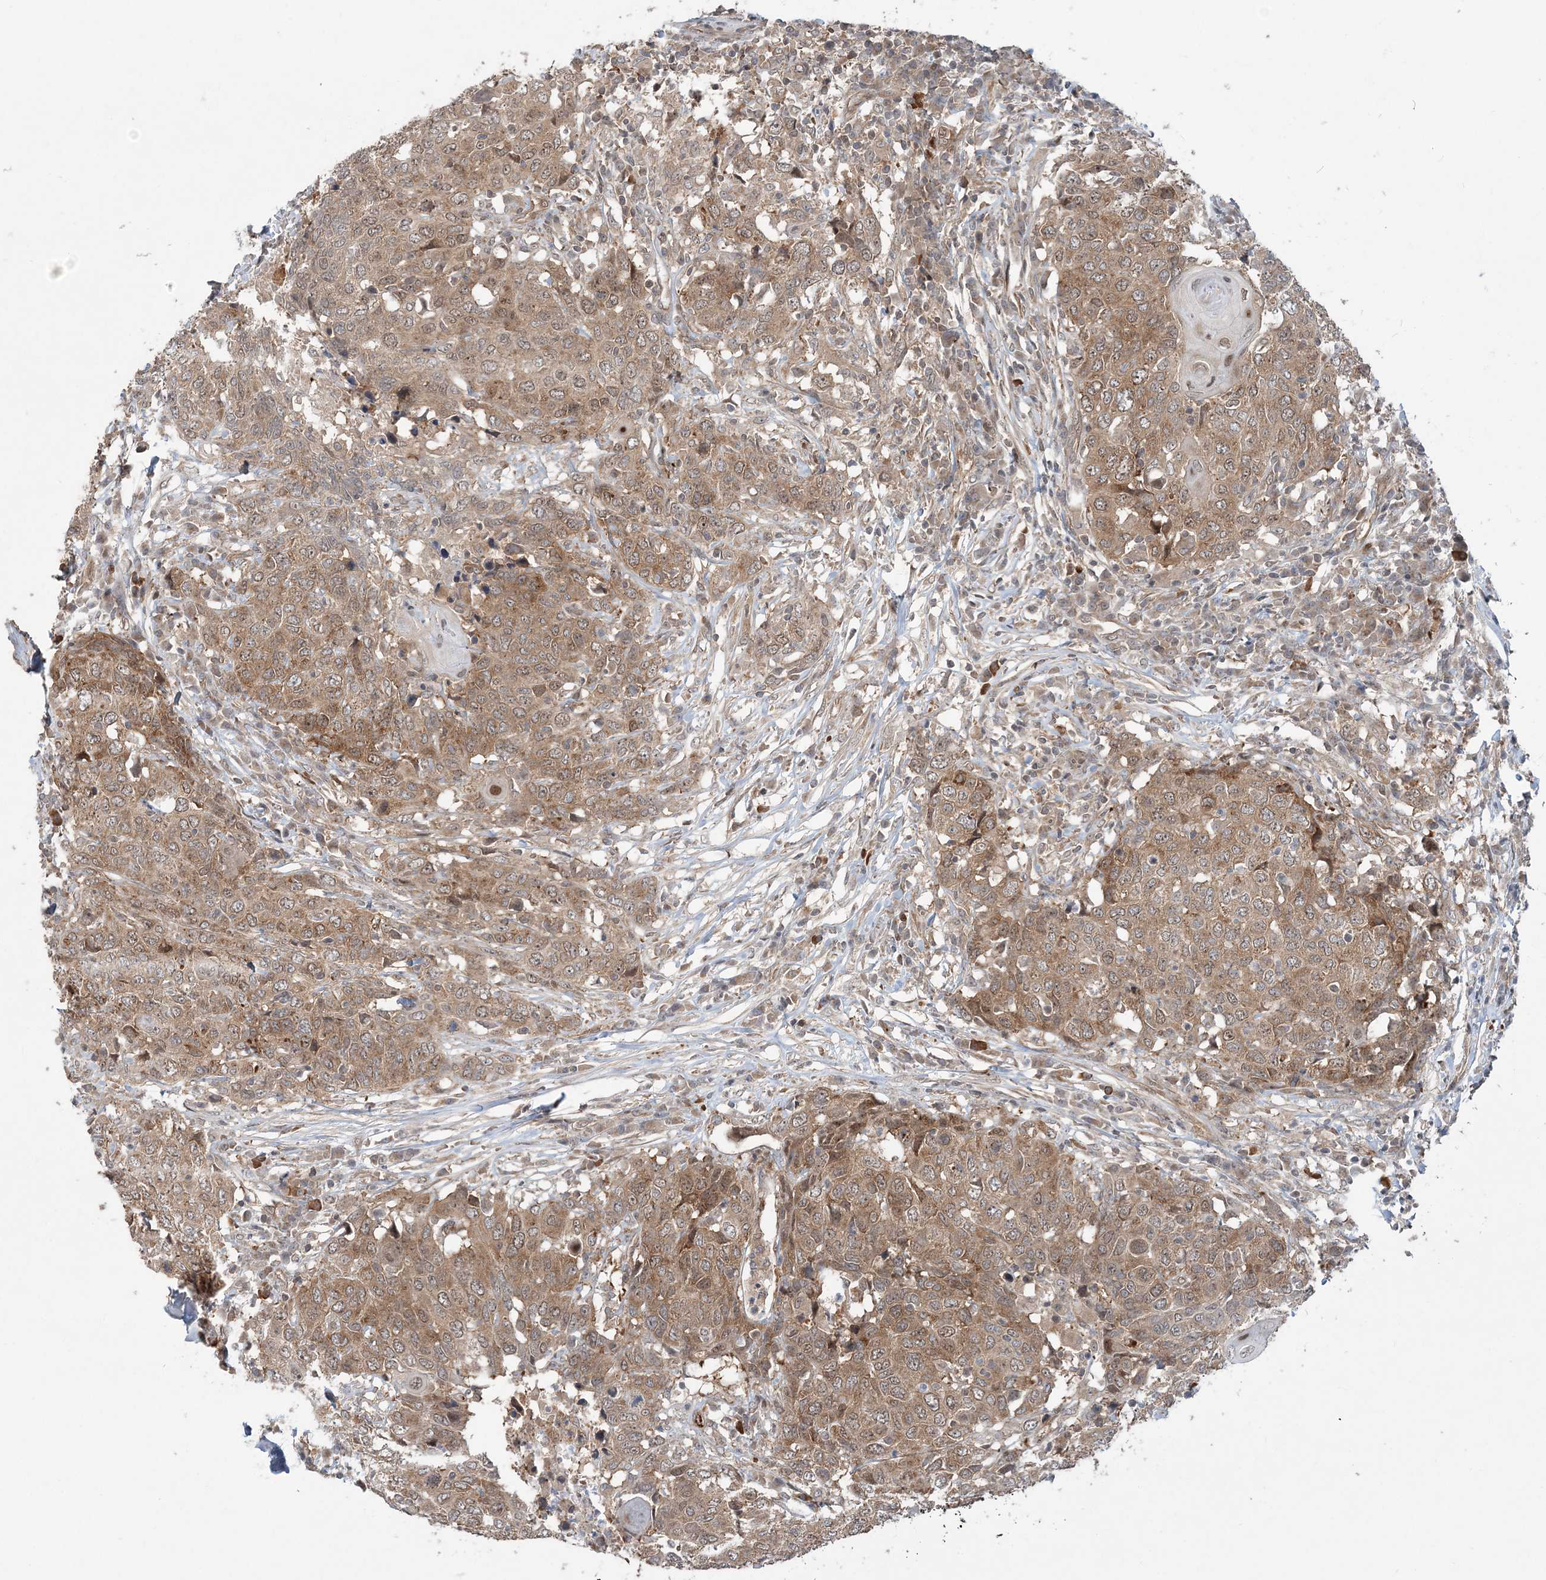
{"staining": {"intensity": "moderate", "quantity": ">75%", "location": "cytoplasmic/membranous"}, "tissue": "head and neck cancer", "cell_type": "Tumor cells", "image_type": "cancer", "snomed": [{"axis": "morphology", "description": "Squamous cell carcinoma, NOS"}, {"axis": "topography", "description": "Head-Neck"}], "caption": "The immunohistochemical stain shows moderate cytoplasmic/membranous staining in tumor cells of squamous cell carcinoma (head and neck) tissue. The staining was performed using DAB (3,3'-diaminobenzidine) to visualize the protein expression in brown, while the nuclei were stained in blue with hematoxylin (Magnification: 20x).", "gene": "GEMIN5", "patient": {"sex": "male", "age": 66}}